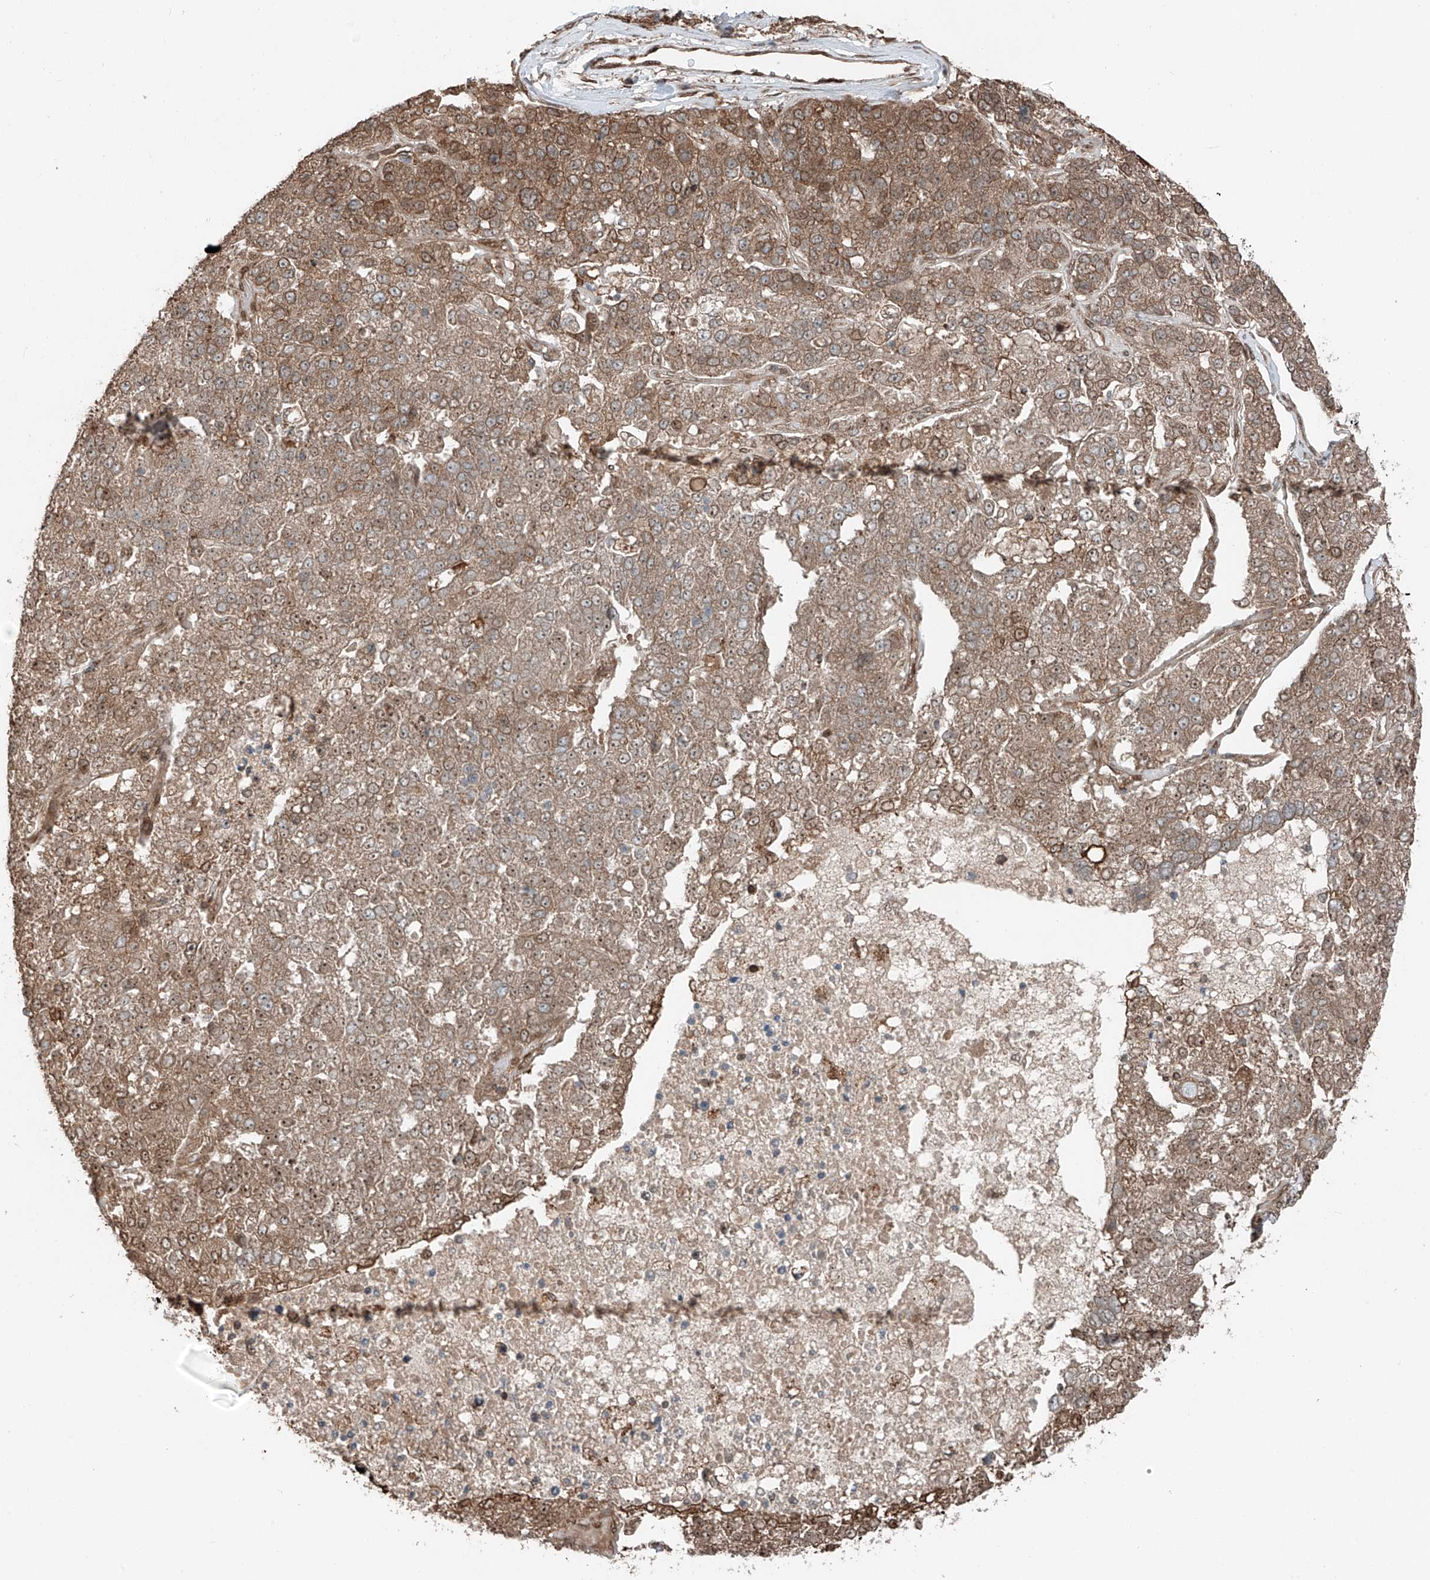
{"staining": {"intensity": "moderate", "quantity": ">75%", "location": "cytoplasmic/membranous,nuclear"}, "tissue": "pancreatic cancer", "cell_type": "Tumor cells", "image_type": "cancer", "snomed": [{"axis": "morphology", "description": "Adenocarcinoma, NOS"}, {"axis": "topography", "description": "Pancreas"}], "caption": "Adenocarcinoma (pancreatic) stained with immunohistochemistry (IHC) reveals moderate cytoplasmic/membranous and nuclear positivity in approximately >75% of tumor cells.", "gene": "CEP162", "patient": {"sex": "female", "age": 61}}